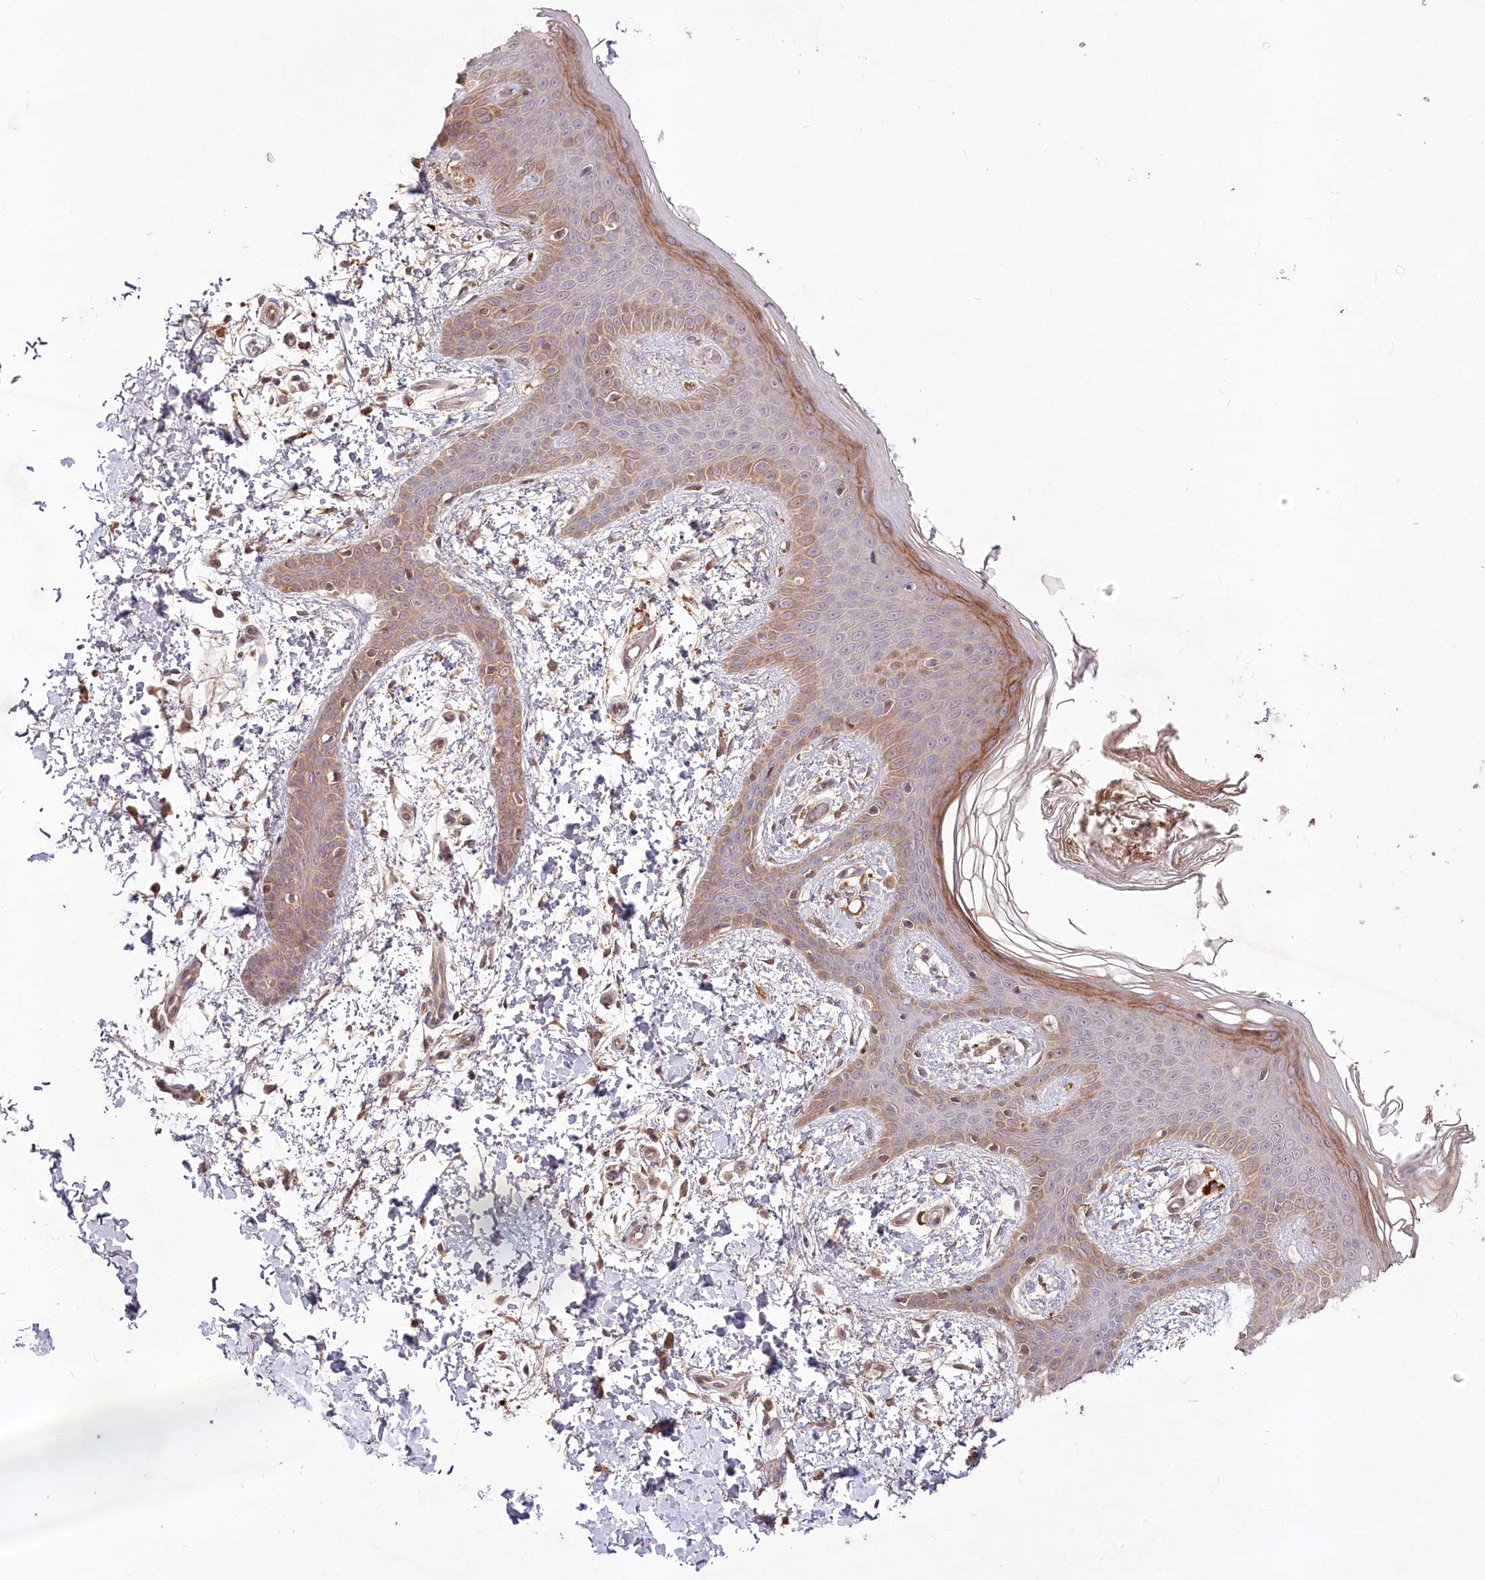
{"staining": {"intensity": "moderate", "quantity": ">75%", "location": "cytoplasmic/membranous"}, "tissue": "skin", "cell_type": "Fibroblasts", "image_type": "normal", "snomed": [{"axis": "morphology", "description": "Normal tissue, NOS"}, {"axis": "topography", "description": "Skin"}], "caption": "Protein staining demonstrates moderate cytoplasmic/membranous staining in approximately >75% of fibroblasts in benign skin.", "gene": "IRAK1BP1", "patient": {"sex": "male", "age": 36}}